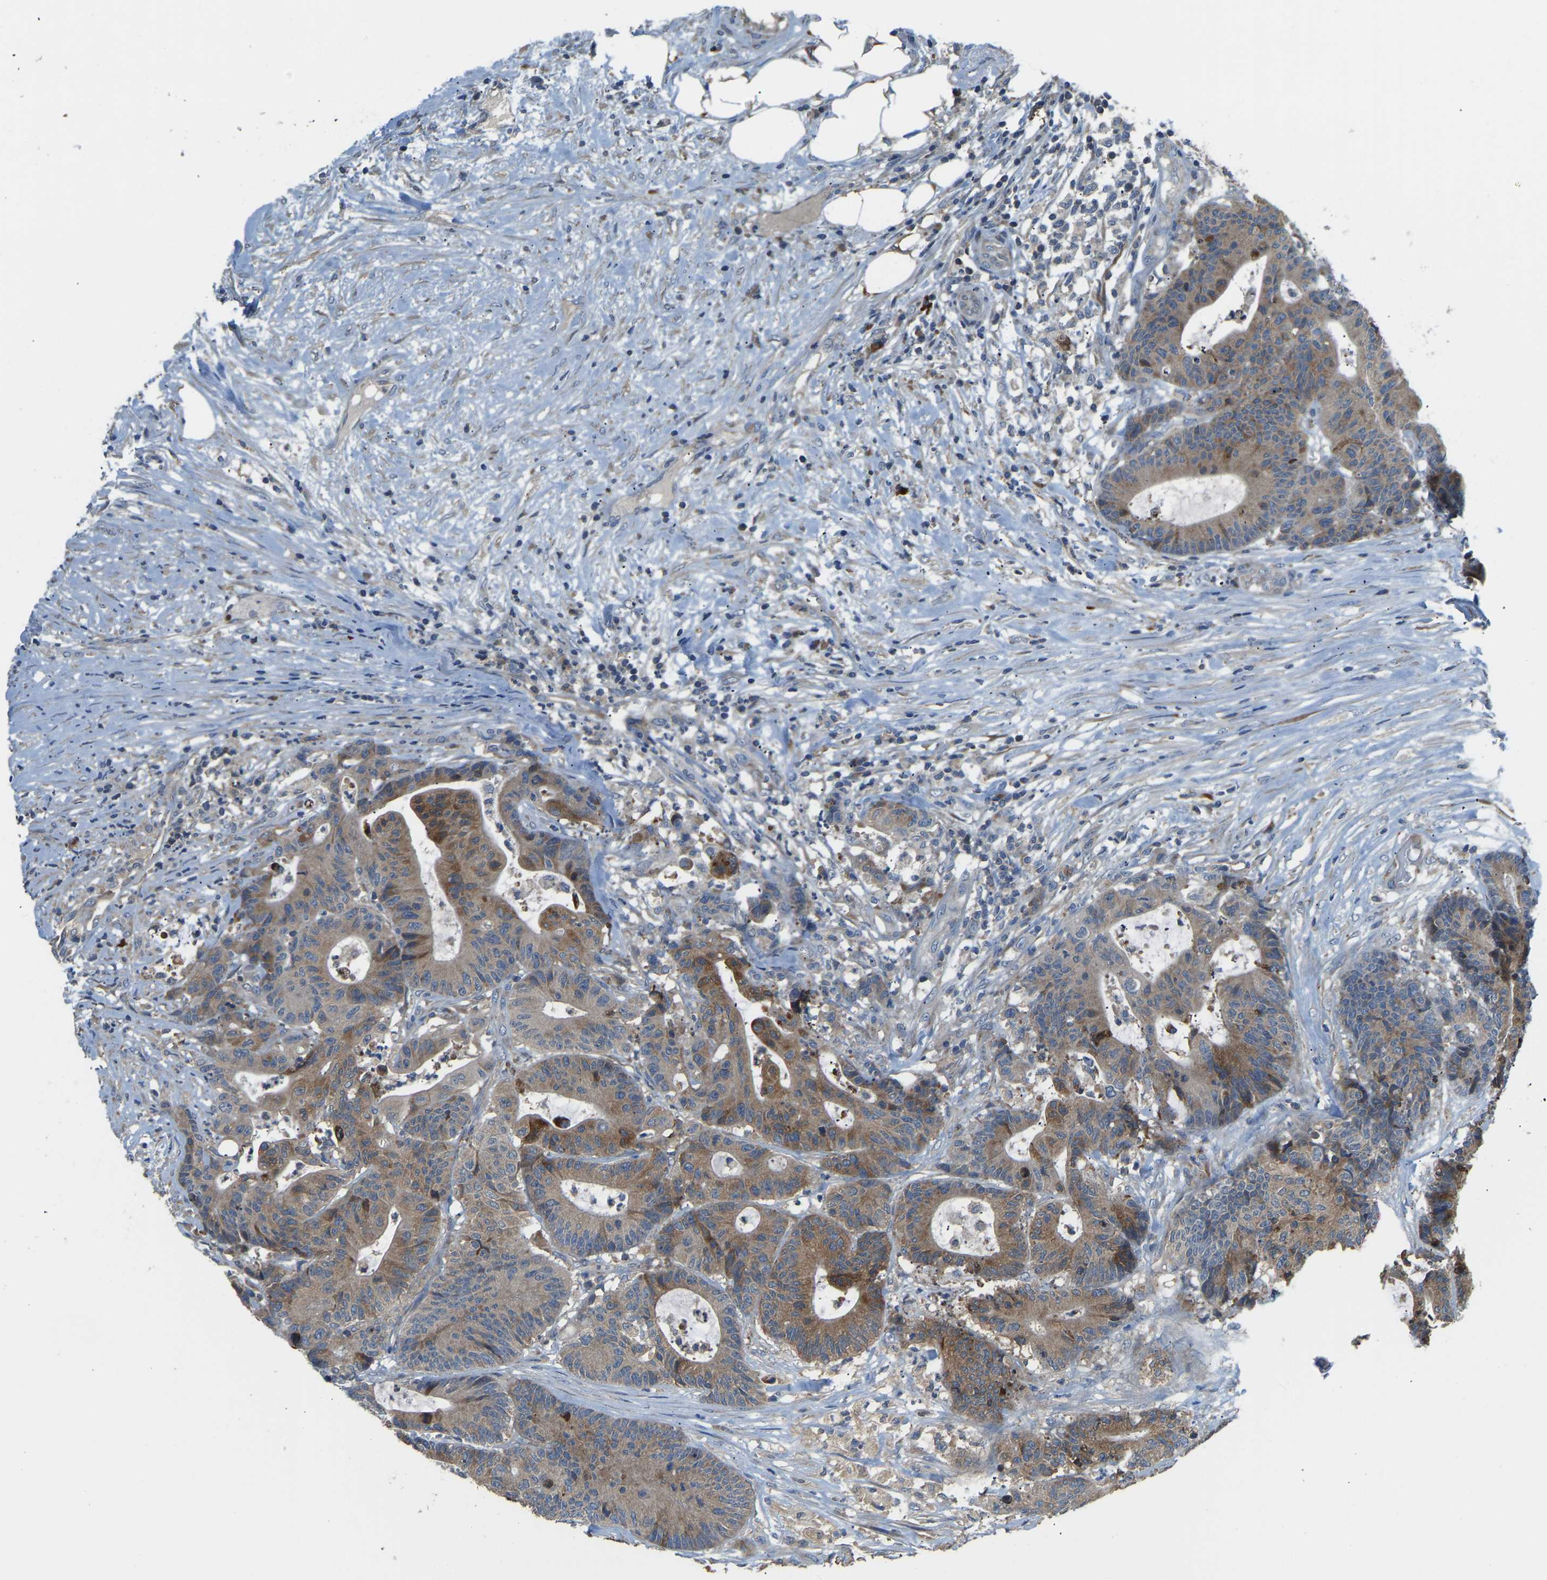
{"staining": {"intensity": "moderate", "quantity": ">75%", "location": "cytoplasmic/membranous"}, "tissue": "colorectal cancer", "cell_type": "Tumor cells", "image_type": "cancer", "snomed": [{"axis": "morphology", "description": "Adenocarcinoma, NOS"}, {"axis": "topography", "description": "Colon"}], "caption": "A medium amount of moderate cytoplasmic/membranous staining is present in about >75% of tumor cells in colorectal cancer tissue.", "gene": "RBP1", "patient": {"sex": "female", "age": 84}}